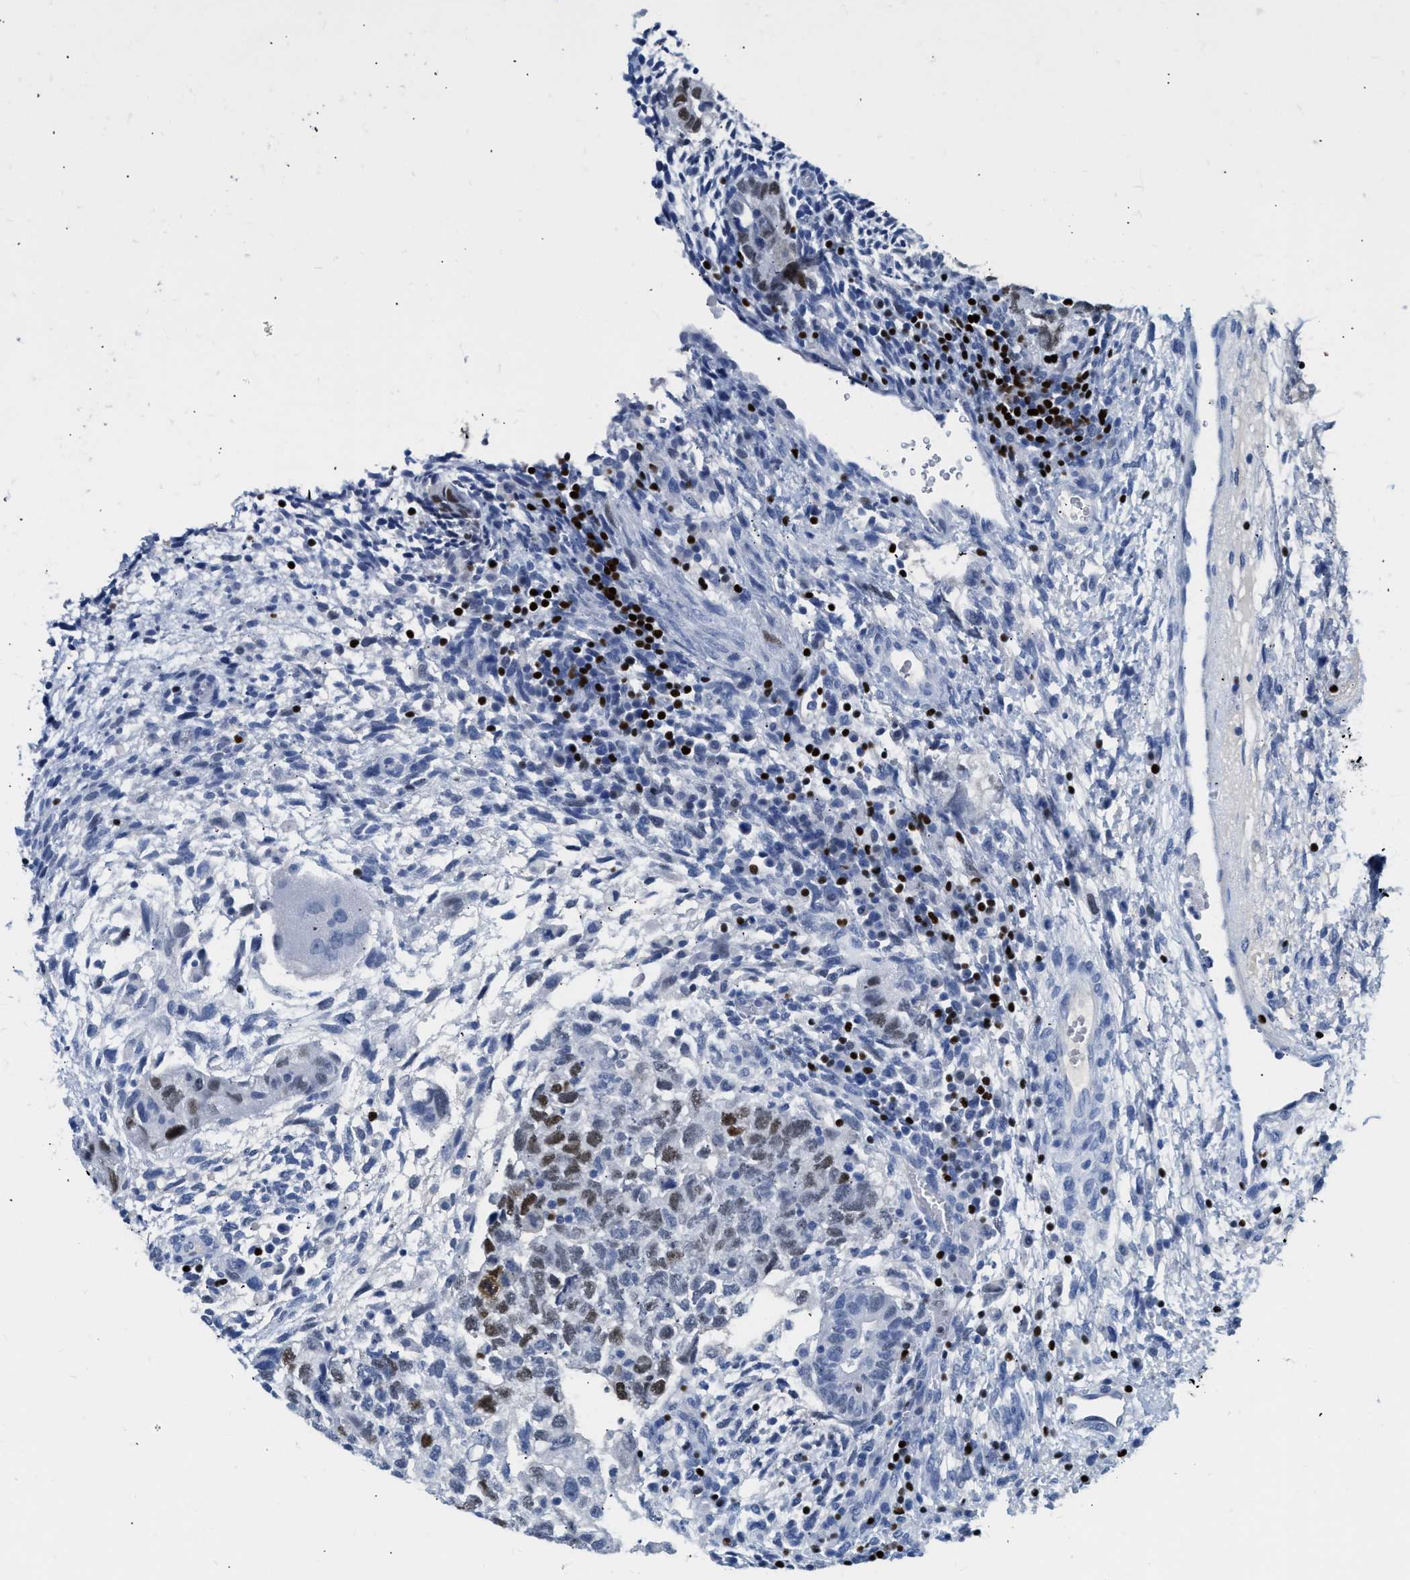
{"staining": {"intensity": "moderate", "quantity": "<25%", "location": "nuclear"}, "tissue": "testis cancer", "cell_type": "Tumor cells", "image_type": "cancer", "snomed": [{"axis": "morphology", "description": "Carcinoma, Embryonal, NOS"}, {"axis": "topography", "description": "Testis"}], "caption": "A histopathology image showing moderate nuclear expression in about <25% of tumor cells in testis embryonal carcinoma, as visualized by brown immunohistochemical staining.", "gene": "TCF7", "patient": {"sex": "male", "age": 36}}